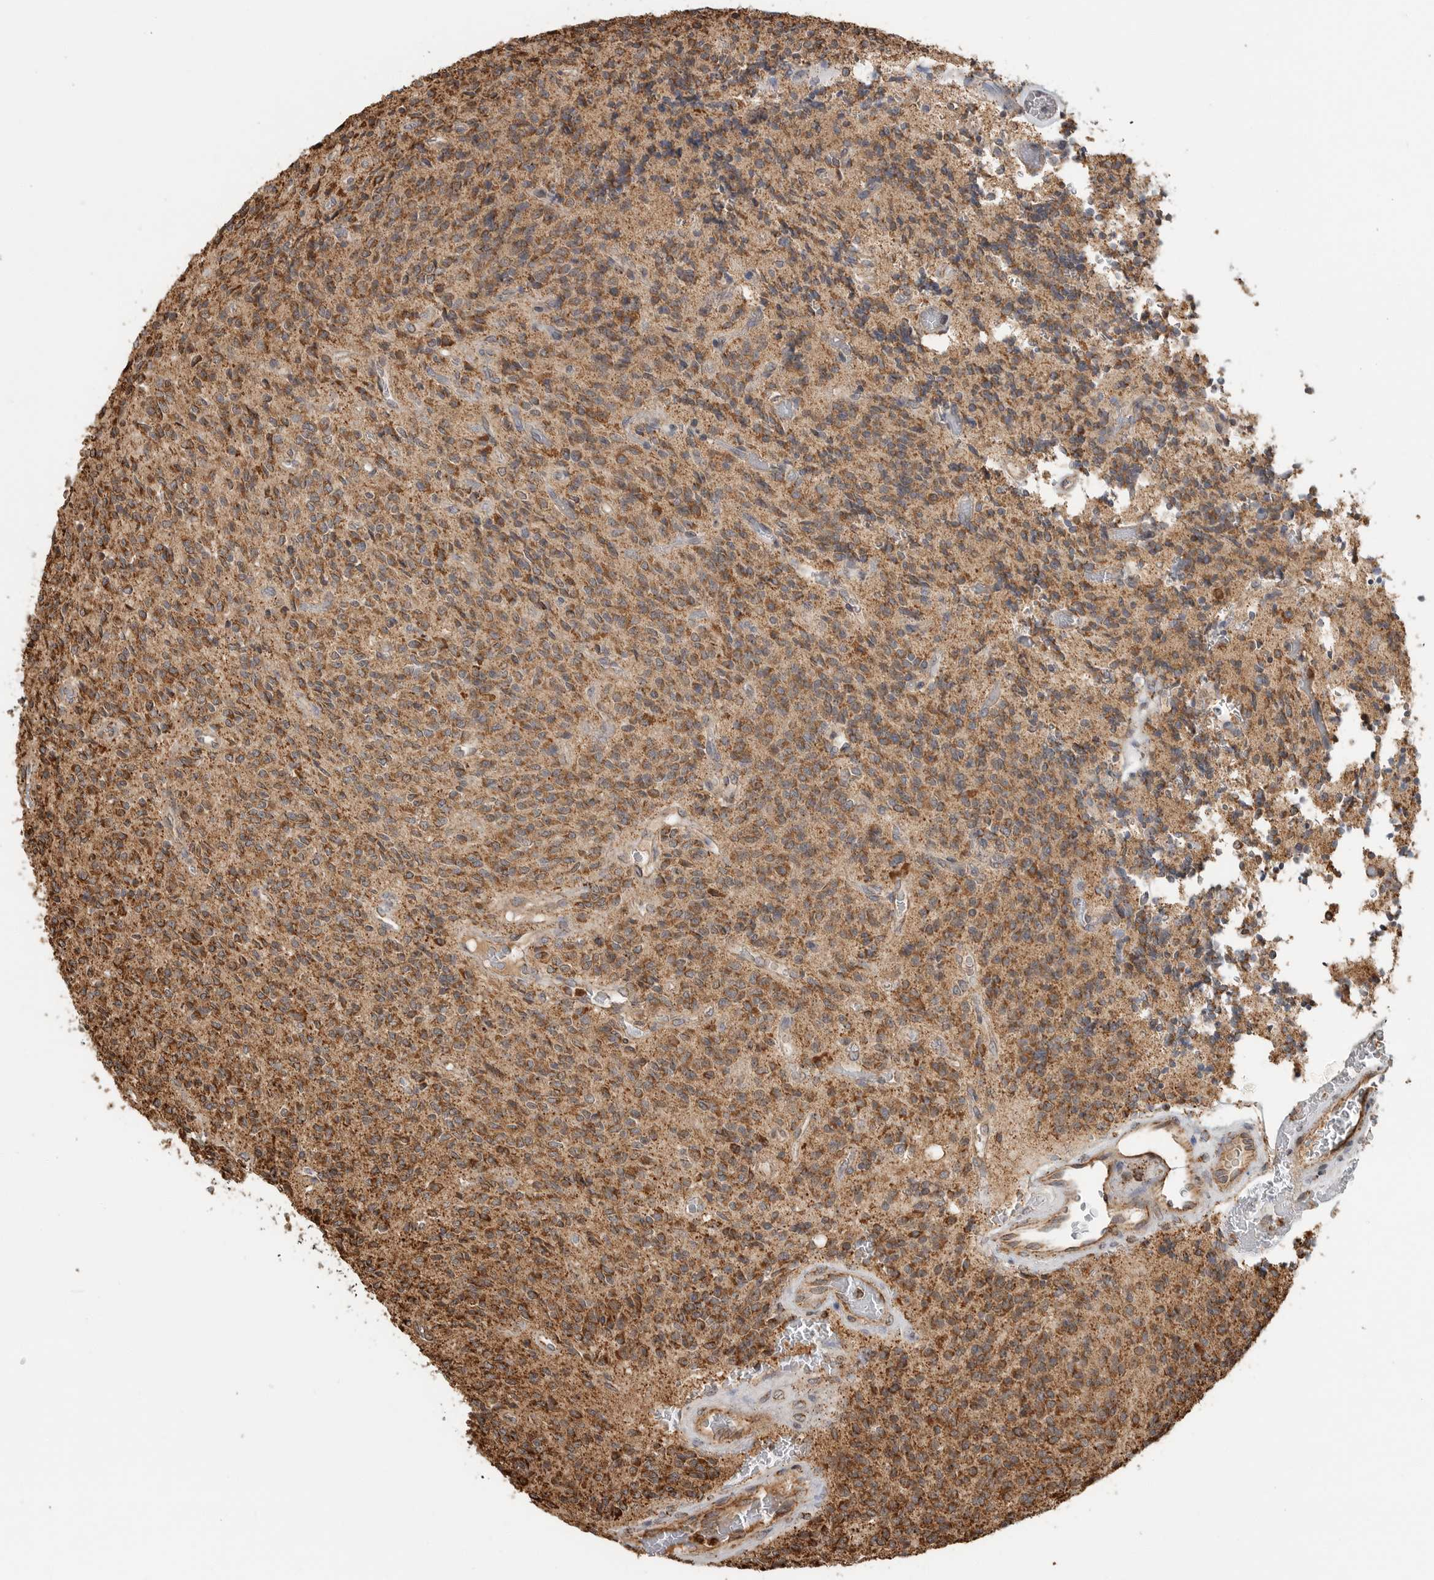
{"staining": {"intensity": "moderate", "quantity": ">75%", "location": "cytoplasmic/membranous"}, "tissue": "glioma", "cell_type": "Tumor cells", "image_type": "cancer", "snomed": [{"axis": "morphology", "description": "Glioma, malignant, High grade"}, {"axis": "topography", "description": "Brain"}], "caption": "About >75% of tumor cells in human glioma show moderate cytoplasmic/membranous protein staining as visualized by brown immunohistochemical staining.", "gene": "GCNT2", "patient": {"sex": "male", "age": 34}}